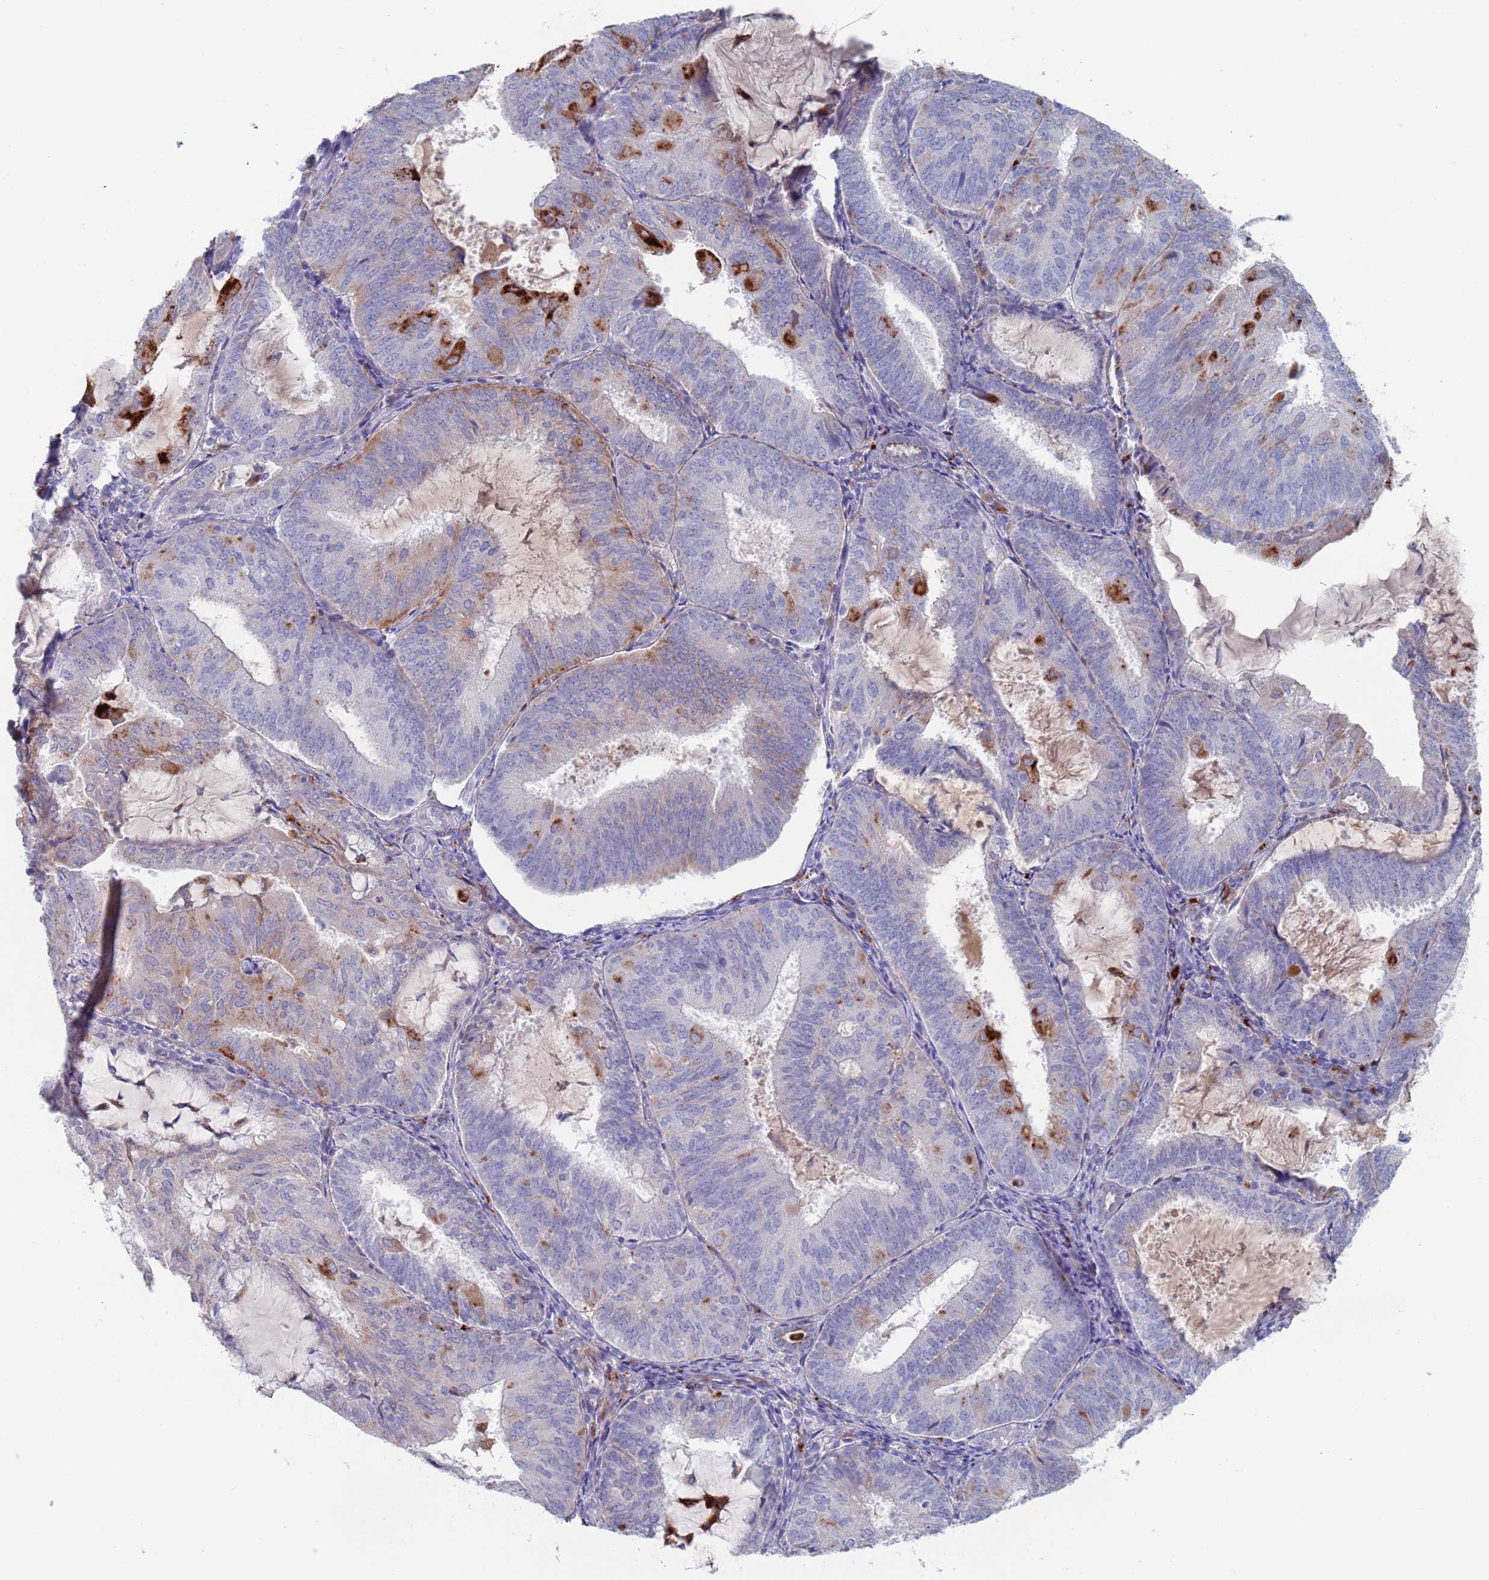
{"staining": {"intensity": "strong", "quantity": "<25%", "location": "cytoplasmic/membranous"}, "tissue": "endometrial cancer", "cell_type": "Tumor cells", "image_type": "cancer", "snomed": [{"axis": "morphology", "description": "Adenocarcinoma, NOS"}, {"axis": "topography", "description": "Endometrium"}], "caption": "Immunohistochemistry micrograph of neoplastic tissue: endometrial cancer (adenocarcinoma) stained using IHC exhibits medium levels of strong protein expression localized specifically in the cytoplasmic/membranous of tumor cells, appearing as a cytoplasmic/membranous brown color.", "gene": "FUCA1", "patient": {"sex": "female", "age": 81}}